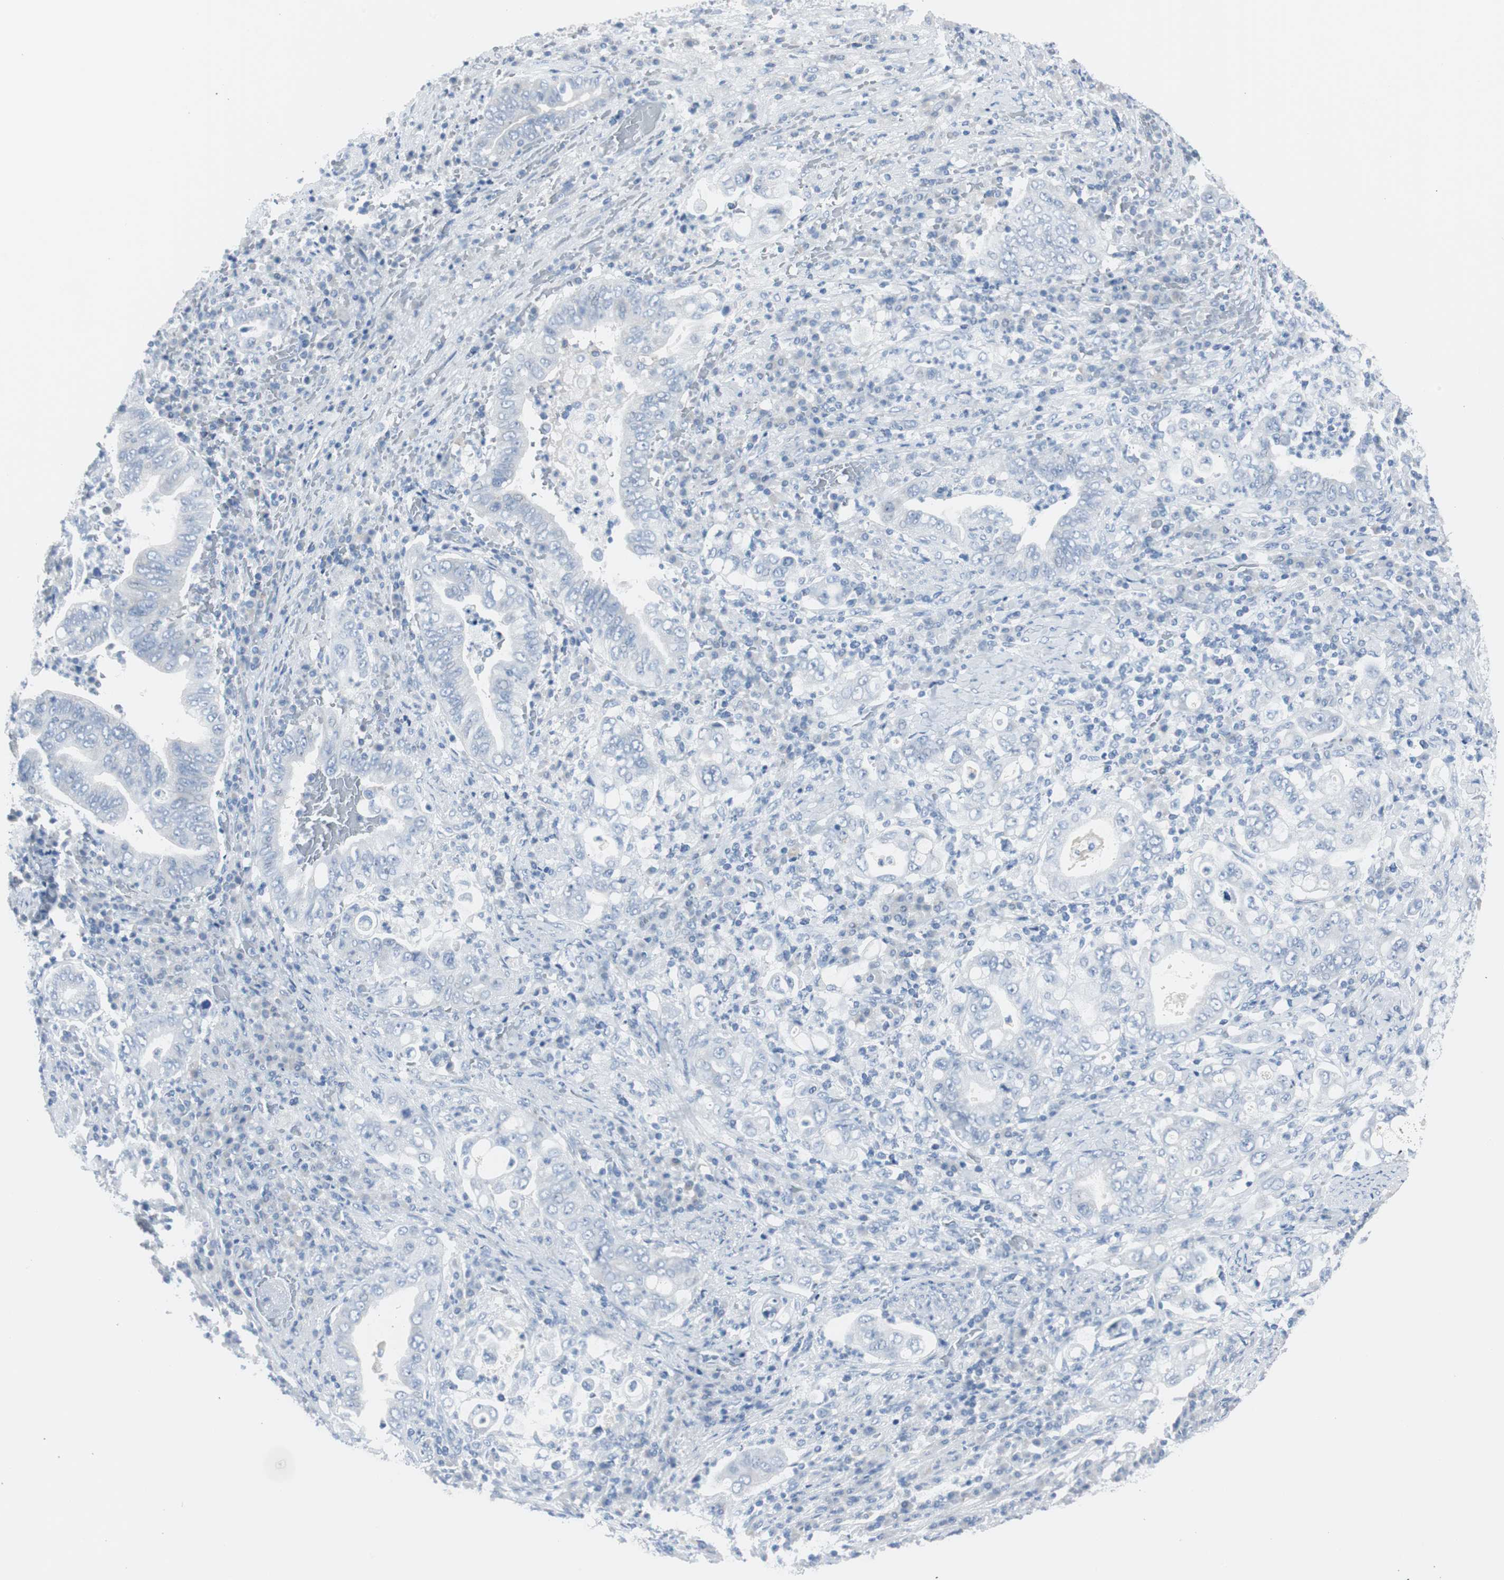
{"staining": {"intensity": "negative", "quantity": "none", "location": "none"}, "tissue": "stomach cancer", "cell_type": "Tumor cells", "image_type": "cancer", "snomed": [{"axis": "morphology", "description": "Normal tissue, NOS"}, {"axis": "morphology", "description": "Adenocarcinoma, NOS"}, {"axis": "topography", "description": "Esophagus"}, {"axis": "topography", "description": "Stomach, upper"}, {"axis": "topography", "description": "Peripheral nerve tissue"}], "caption": "This is an immunohistochemistry image of stomach cancer. There is no staining in tumor cells.", "gene": "S100A7", "patient": {"sex": "male", "age": 62}}